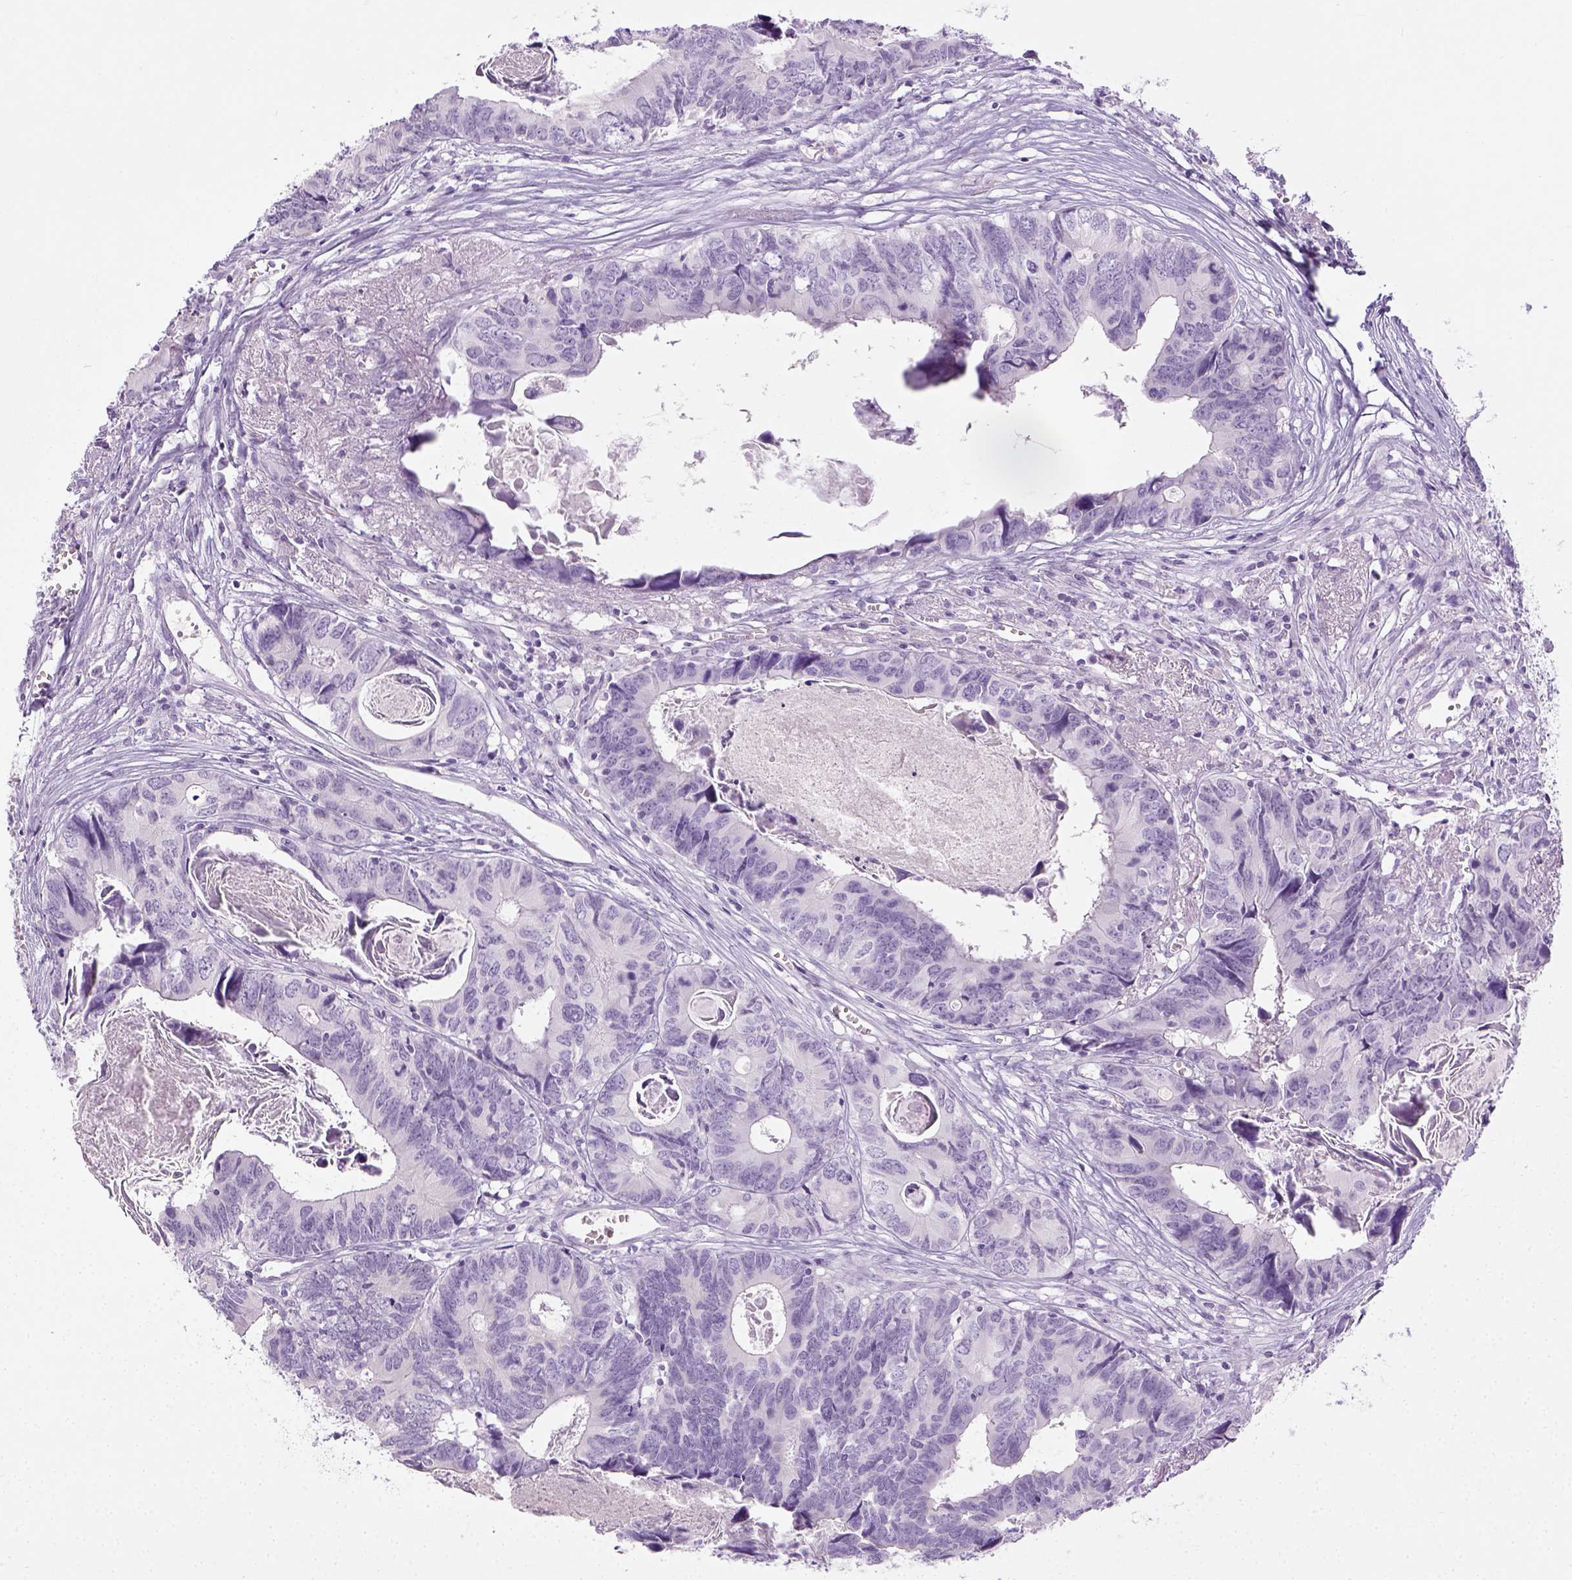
{"staining": {"intensity": "negative", "quantity": "none", "location": "none"}, "tissue": "colorectal cancer", "cell_type": "Tumor cells", "image_type": "cancer", "snomed": [{"axis": "morphology", "description": "Adenocarcinoma, NOS"}, {"axis": "topography", "description": "Colon"}], "caption": "Immunohistochemistry (IHC) of human colorectal adenocarcinoma exhibits no staining in tumor cells. (DAB immunohistochemistry (IHC) visualized using brightfield microscopy, high magnification).", "gene": "LGSN", "patient": {"sex": "female", "age": 82}}